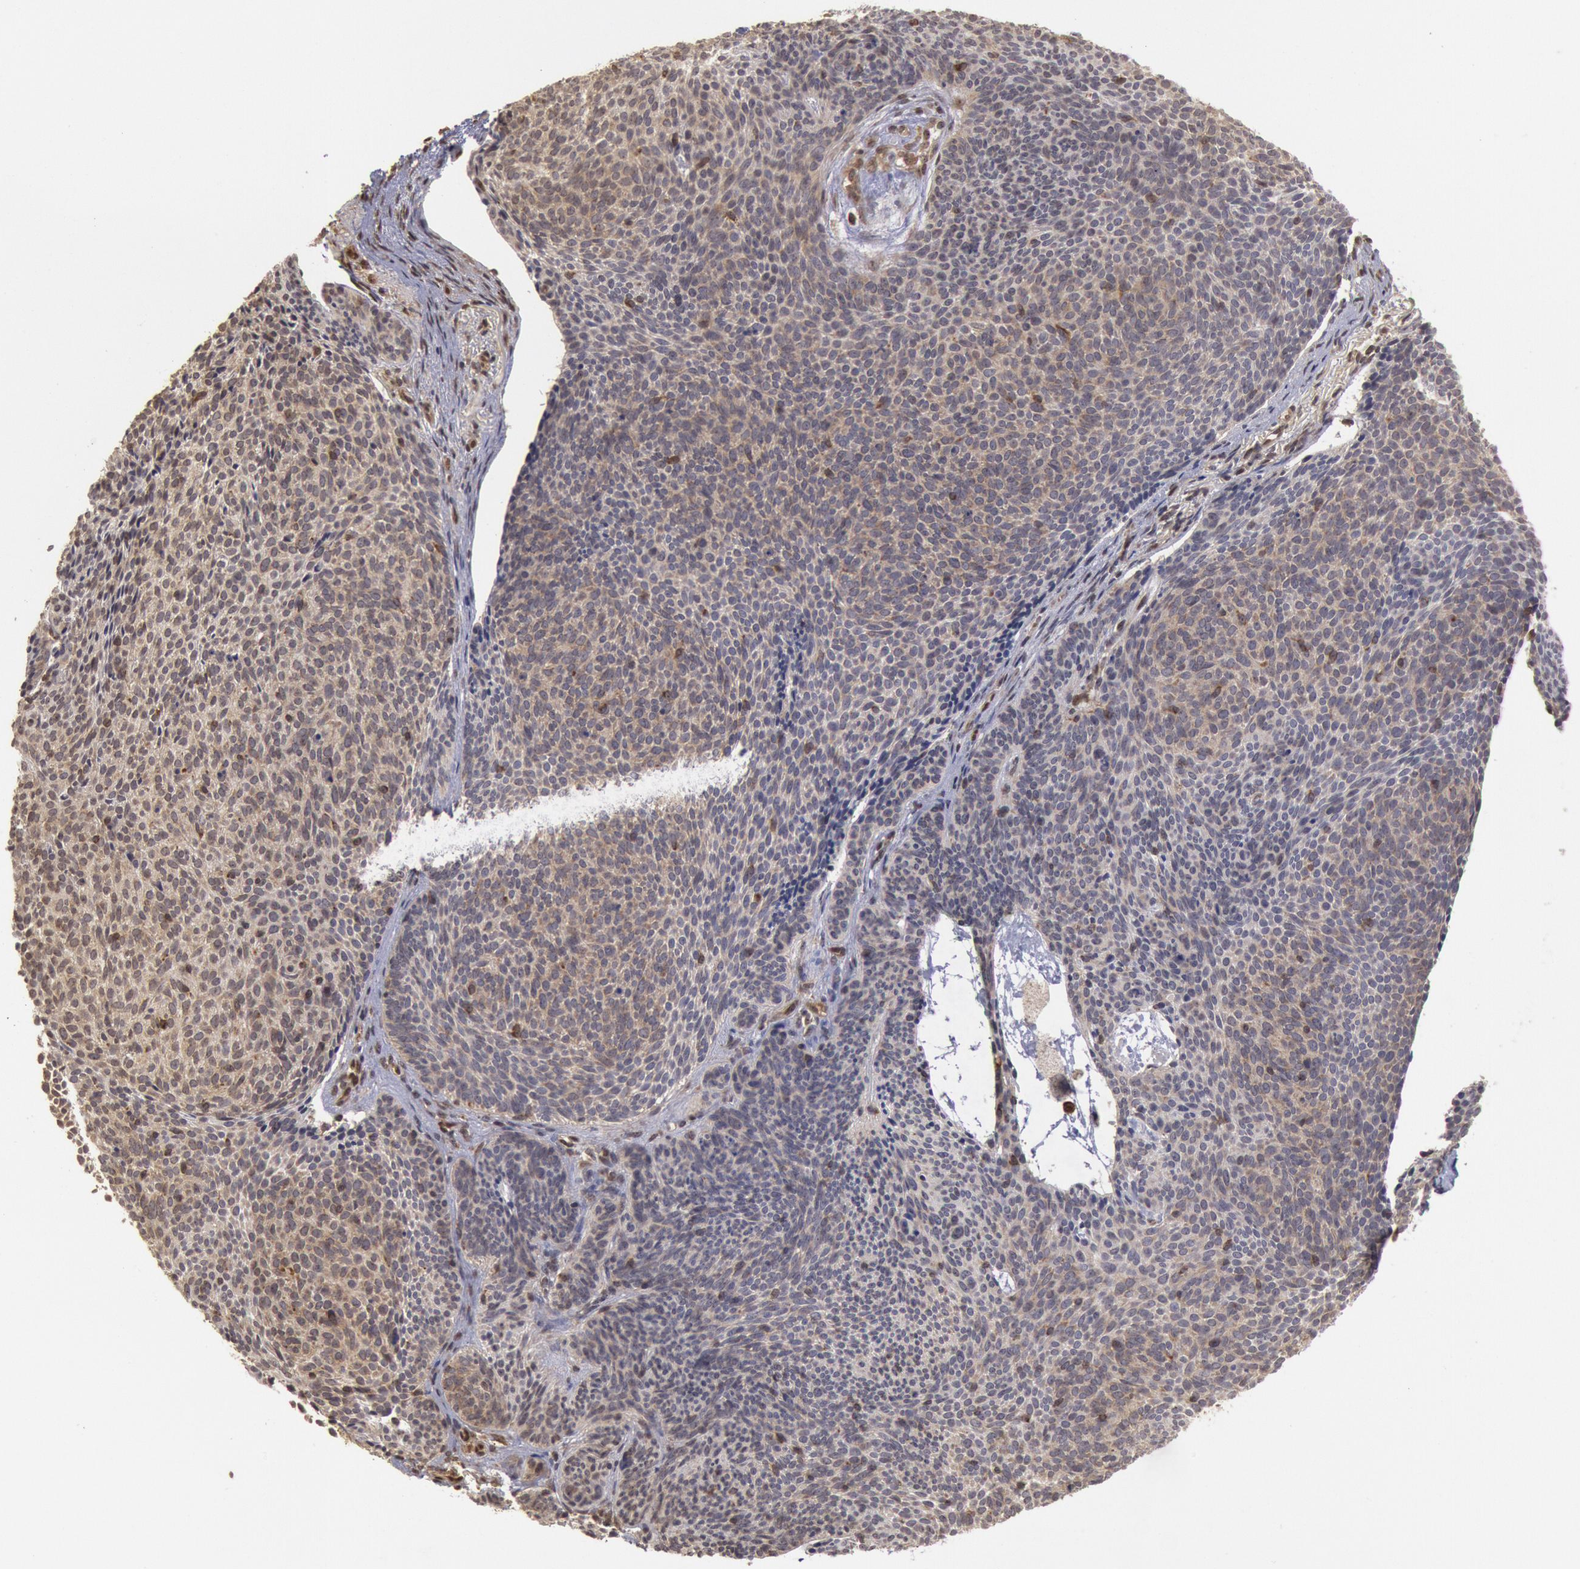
{"staining": {"intensity": "weak", "quantity": "25%-75%", "location": "cytoplasmic/membranous,nuclear"}, "tissue": "skin cancer", "cell_type": "Tumor cells", "image_type": "cancer", "snomed": [{"axis": "morphology", "description": "Basal cell carcinoma"}, {"axis": "topography", "description": "Skin"}], "caption": "A photomicrograph of skin cancer stained for a protein displays weak cytoplasmic/membranous and nuclear brown staining in tumor cells.", "gene": "STX17", "patient": {"sex": "male", "age": 84}}